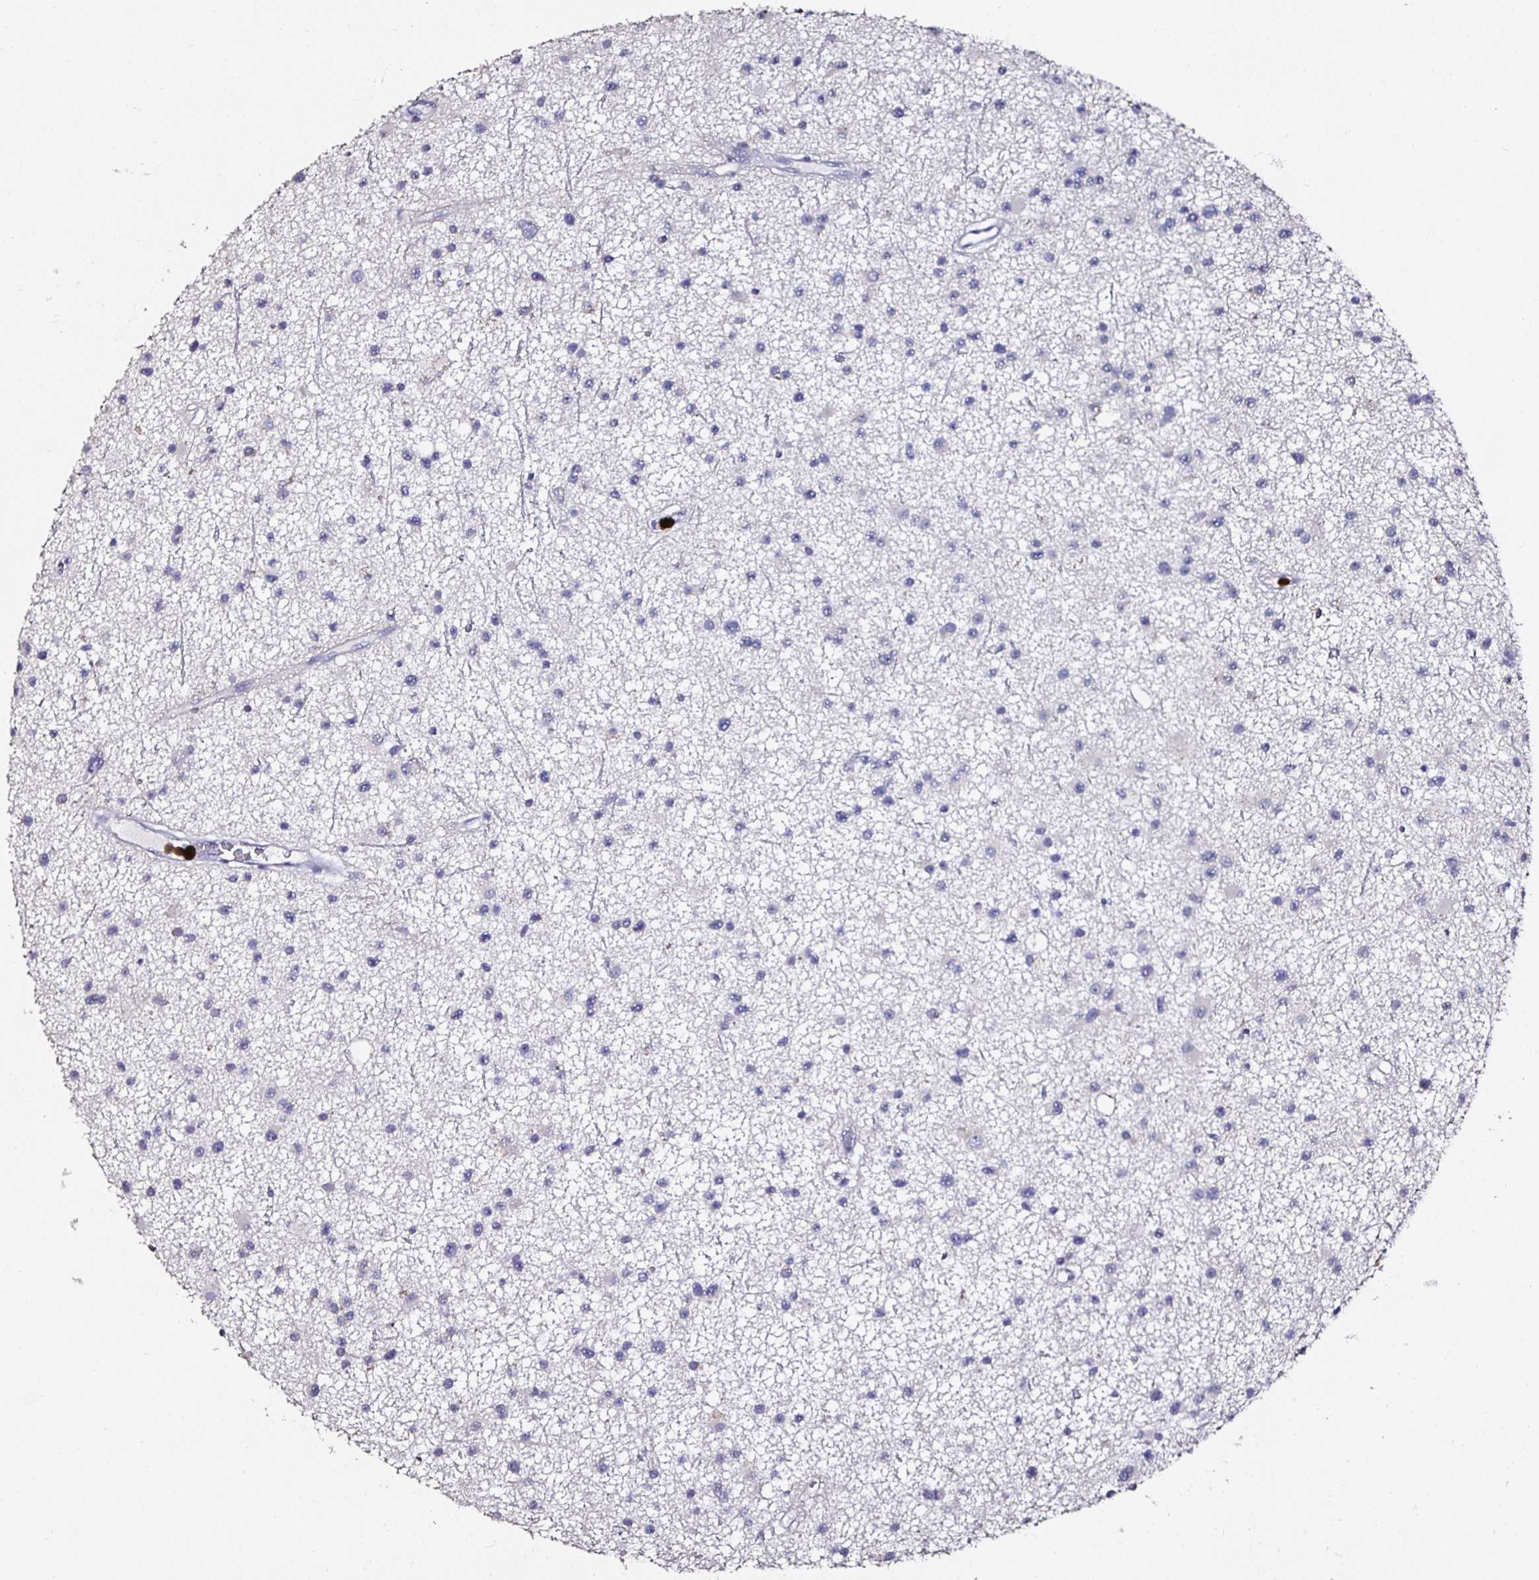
{"staining": {"intensity": "negative", "quantity": "none", "location": "none"}, "tissue": "glioma", "cell_type": "Tumor cells", "image_type": "cancer", "snomed": [{"axis": "morphology", "description": "Glioma, malignant, Low grade"}, {"axis": "topography", "description": "Brain"}], "caption": "Immunohistochemistry (IHC) micrograph of malignant glioma (low-grade) stained for a protein (brown), which shows no positivity in tumor cells. The staining was performed using DAB to visualize the protein expression in brown, while the nuclei were stained in blue with hematoxylin (Magnification: 20x).", "gene": "TLR4", "patient": {"sex": "male", "age": 43}}